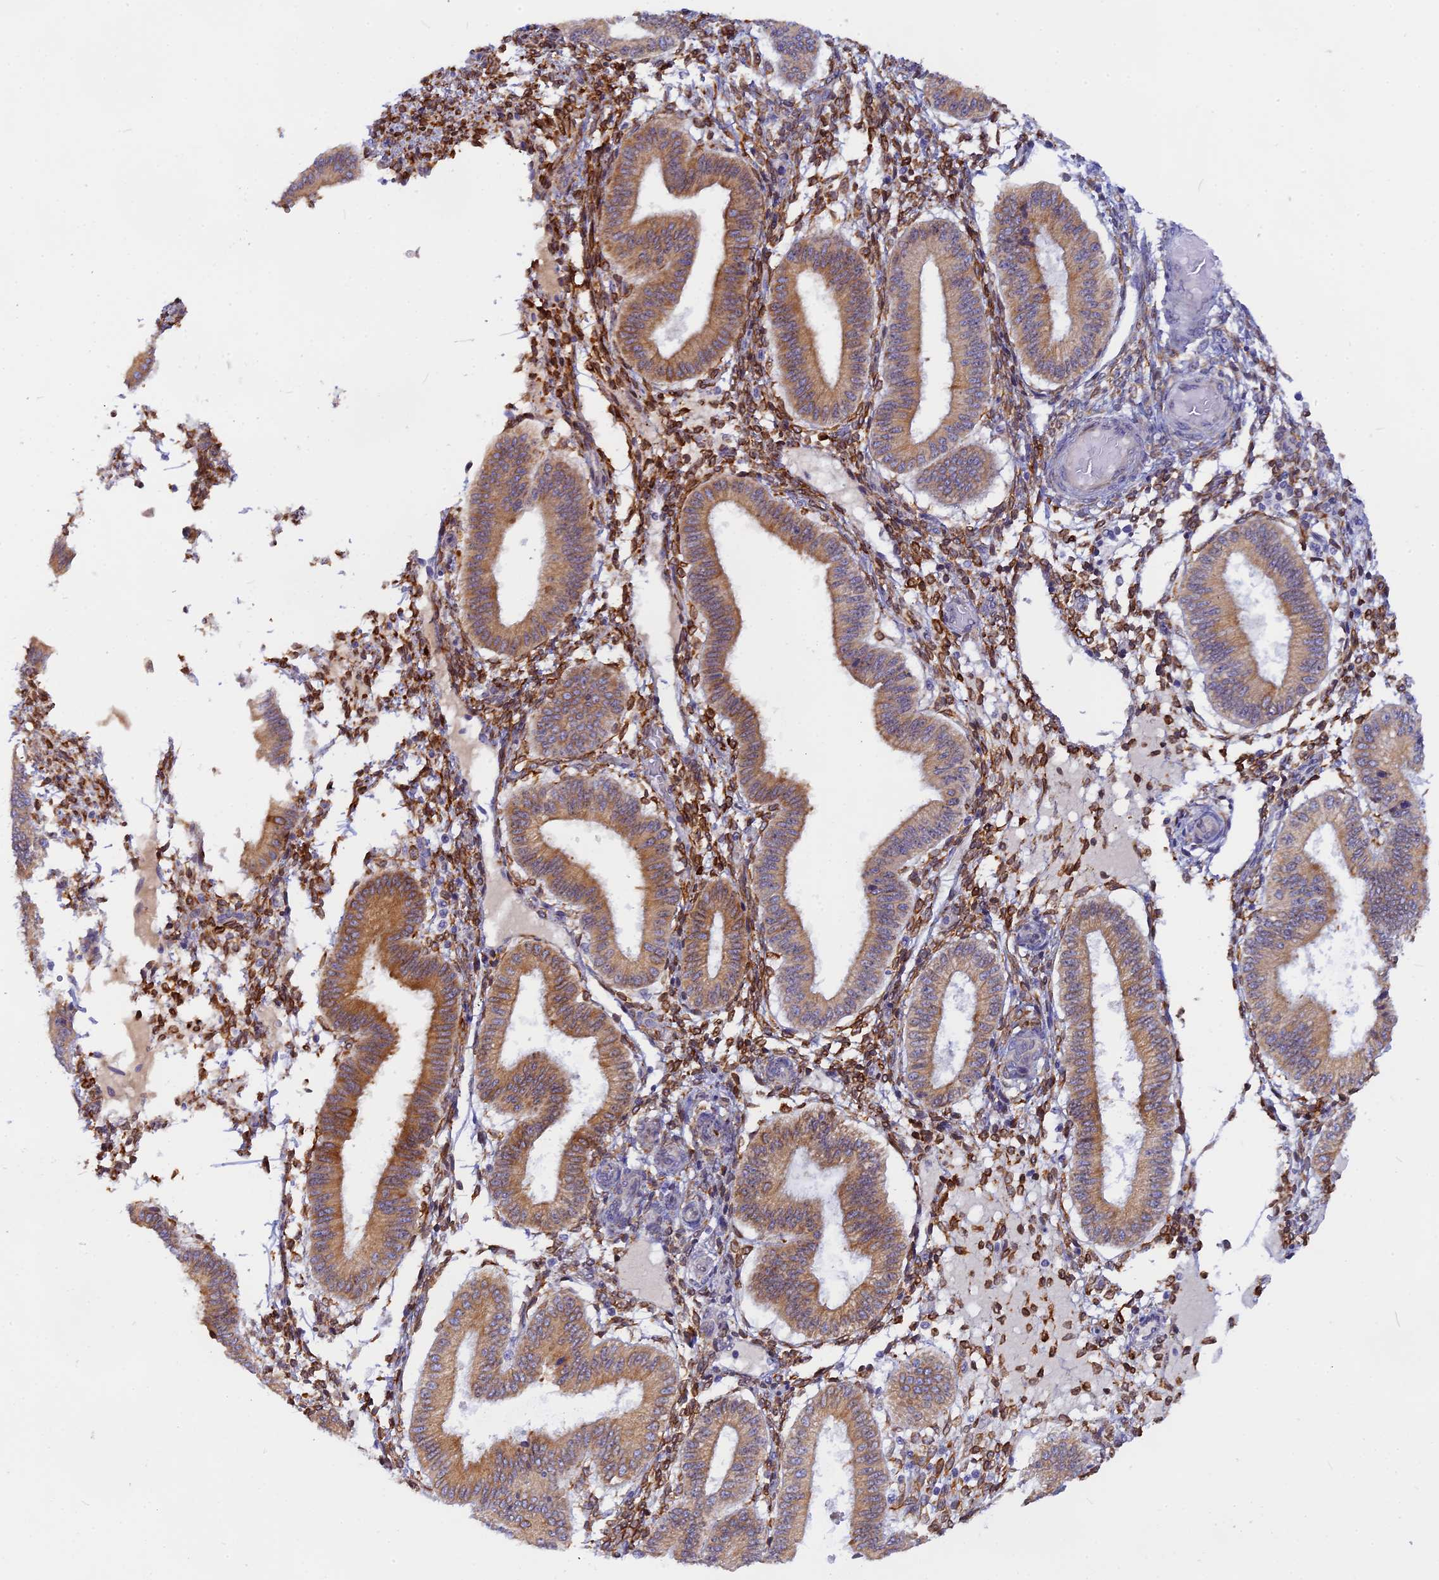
{"staining": {"intensity": "moderate", "quantity": "25%-75%", "location": "cytoplasmic/membranous"}, "tissue": "endometrium", "cell_type": "Cells in endometrial stroma", "image_type": "normal", "snomed": [{"axis": "morphology", "description": "Normal tissue, NOS"}, {"axis": "topography", "description": "Endometrium"}], "caption": "Cells in endometrial stroma display moderate cytoplasmic/membranous staining in approximately 25%-75% of cells in normal endometrium.", "gene": "TLCD1", "patient": {"sex": "female", "age": 39}}